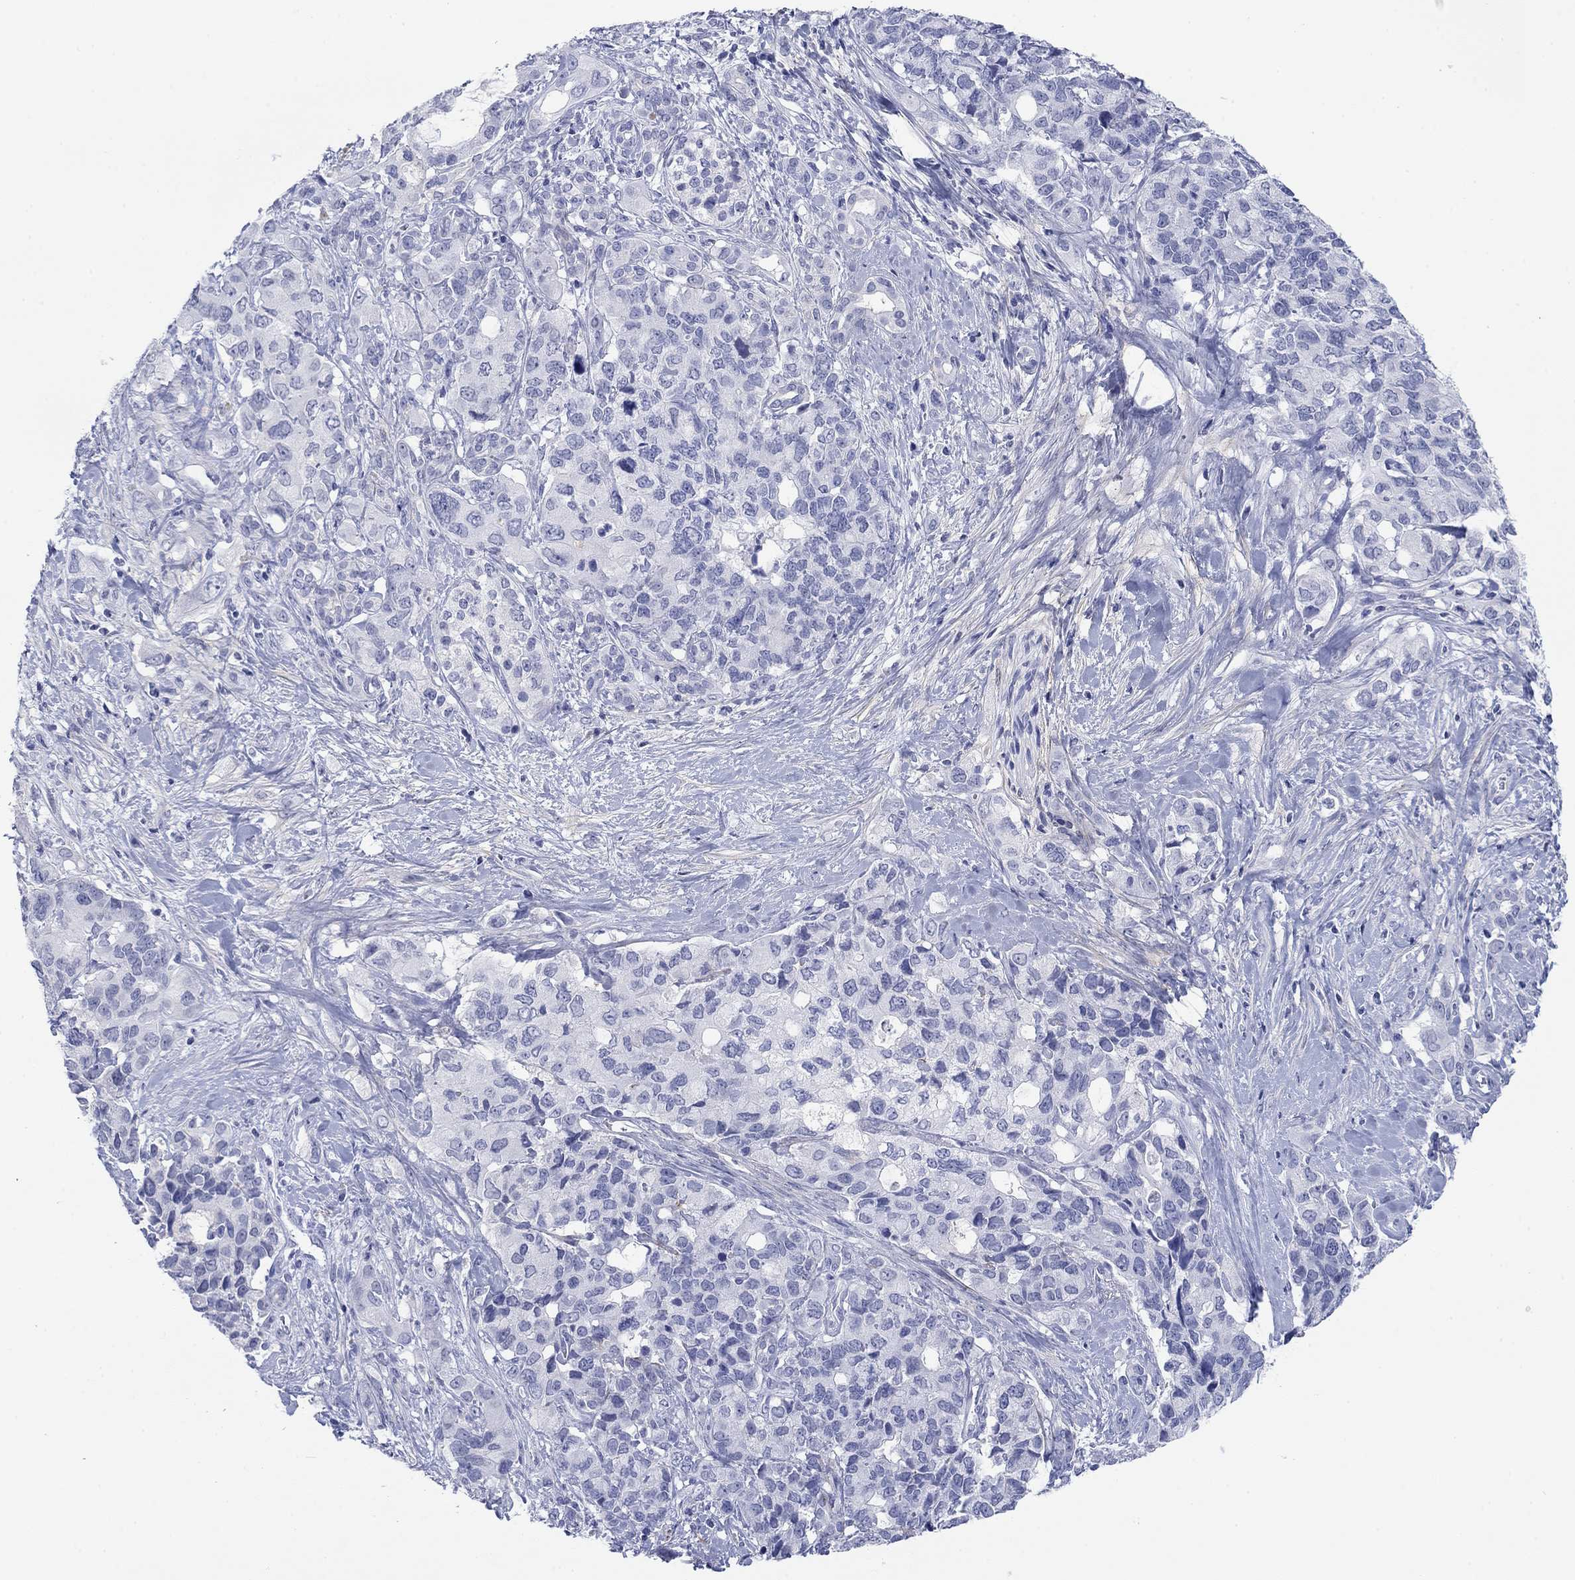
{"staining": {"intensity": "negative", "quantity": "none", "location": "none"}, "tissue": "pancreatic cancer", "cell_type": "Tumor cells", "image_type": "cancer", "snomed": [{"axis": "morphology", "description": "Adenocarcinoma, NOS"}, {"axis": "topography", "description": "Pancreas"}], "caption": "This image is of pancreatic cancer stained with immunohistochemistry to label a protein in brown with the nuclei are counter-stained blue. There is no expression in tumor cells.", "gene": "PDYN", "patient": {"sex": "female", "age": 56}}